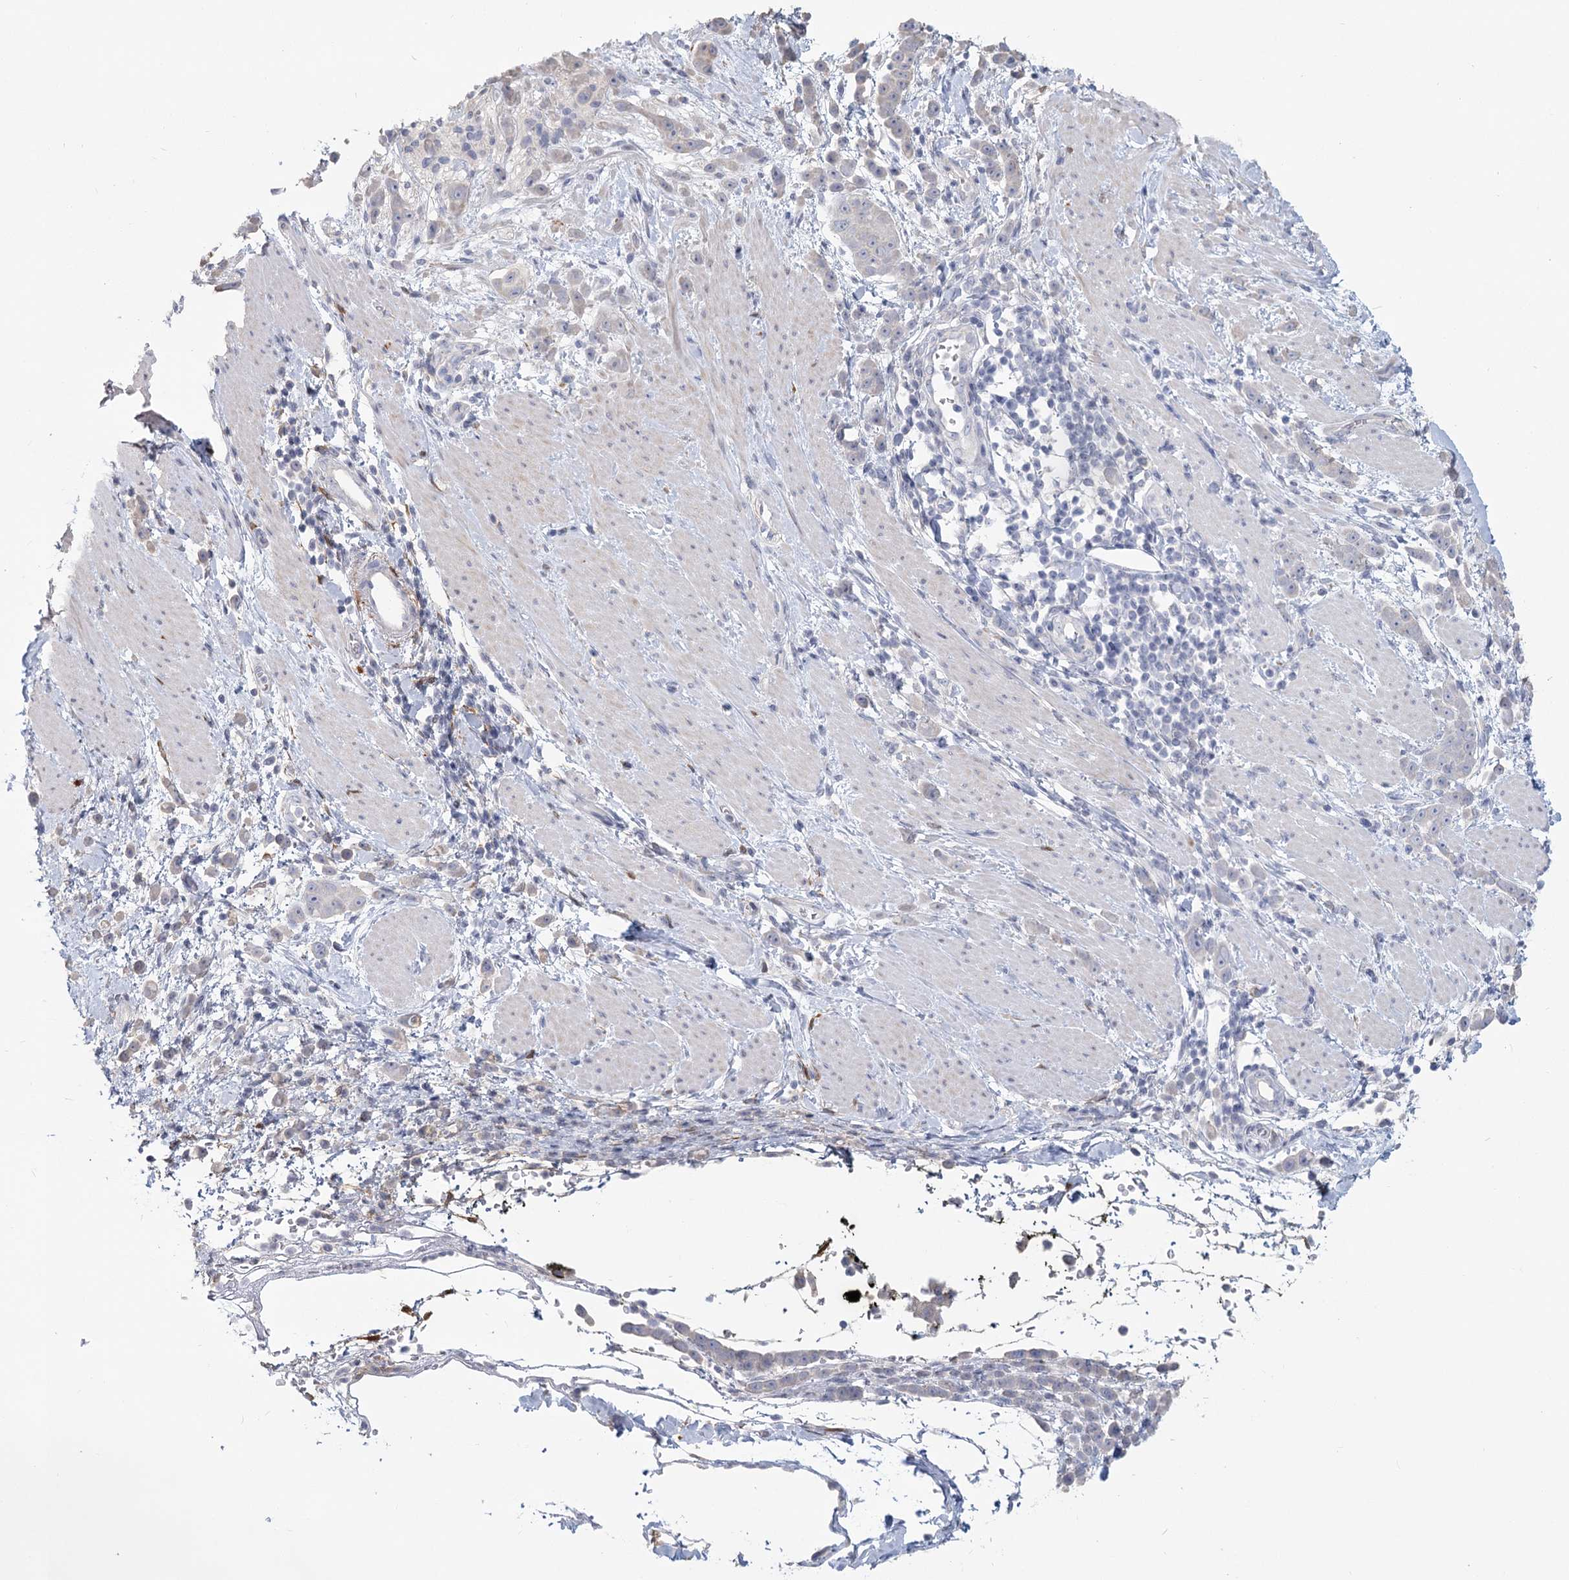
{"staining": {"intensity": "negative", "quantity": "none", "location": "none"}, "tissue": "pancreatic cancer", "cell_type": "Tumor cells", "image_type": "cancer", "snomed": [{"axis": "morphology", "description": "Normal tissue, NOS"}, {"axis": "morphology", "description": "Adenocarcinoma, NOS"}, {"axis": "topography", "description": "Pancreas"}], "caption": "Immunohistochemistry of adenocarcinoma (pancreatic) exhibits no staining in tumor cells.", "gene": "CNTLN", "patient": {"sex": "female", "age": 64}}